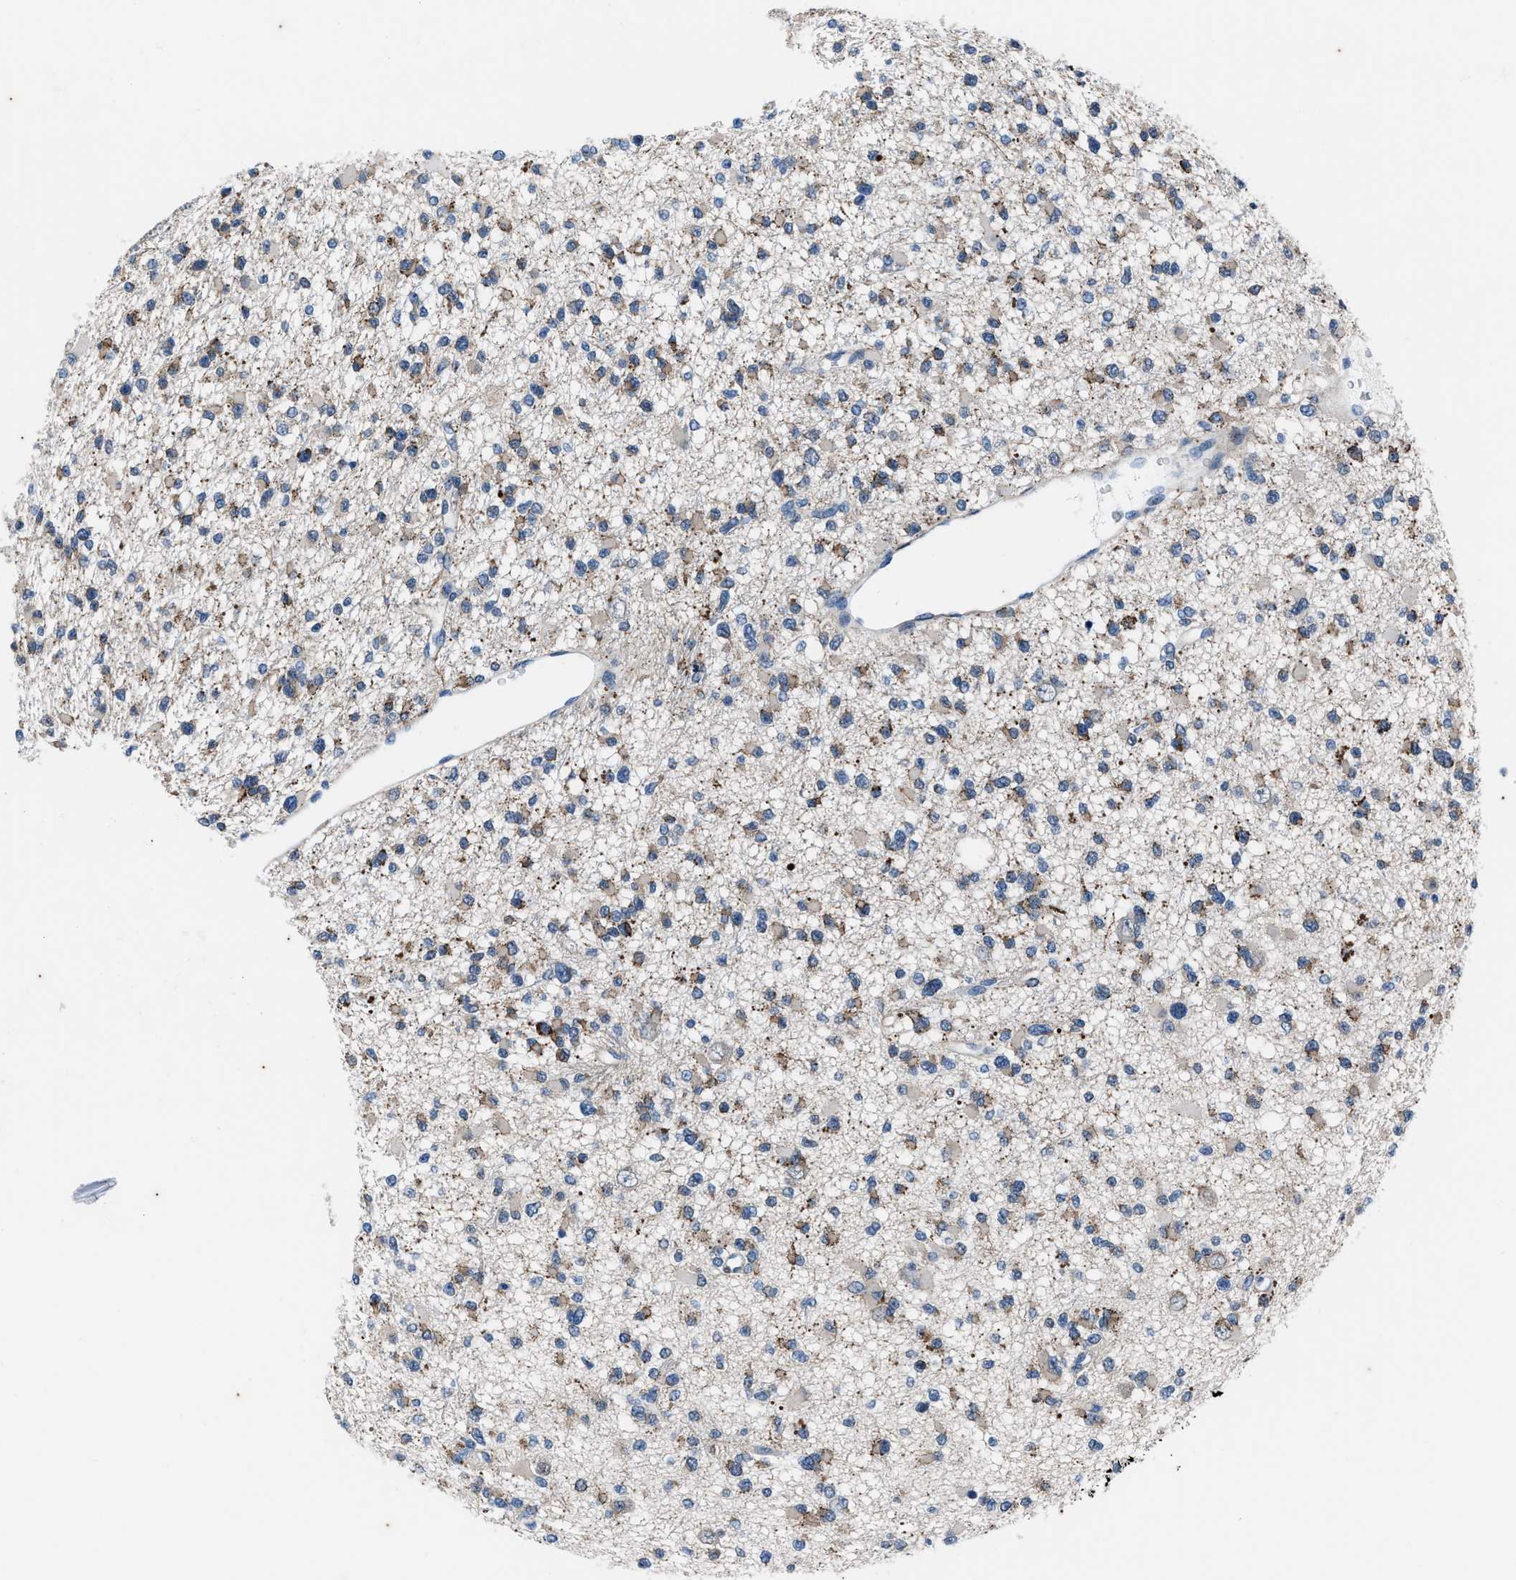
{"staining": {"intensity": "moderate", "quantity": "25%-75%", "location": "cytoplasmic/membranous"}, "tissue": "glioma", "cell_type": "Tumor cells", "image_type": "cancer", "snomed": [{"axis": "morphology", "description": "Glioma, malignant, Low grade"}, {"axis": "topography", "description": "Brain"}], "caption": "A photomicrograph showing moderate cytoplasmic/membranous expression in about 25%-75% of tumor cells in glioma, as visualized by brown immunohistochemical staining.", "gene": "KIF24", "patient": {"sex": "female", "age": 22}}